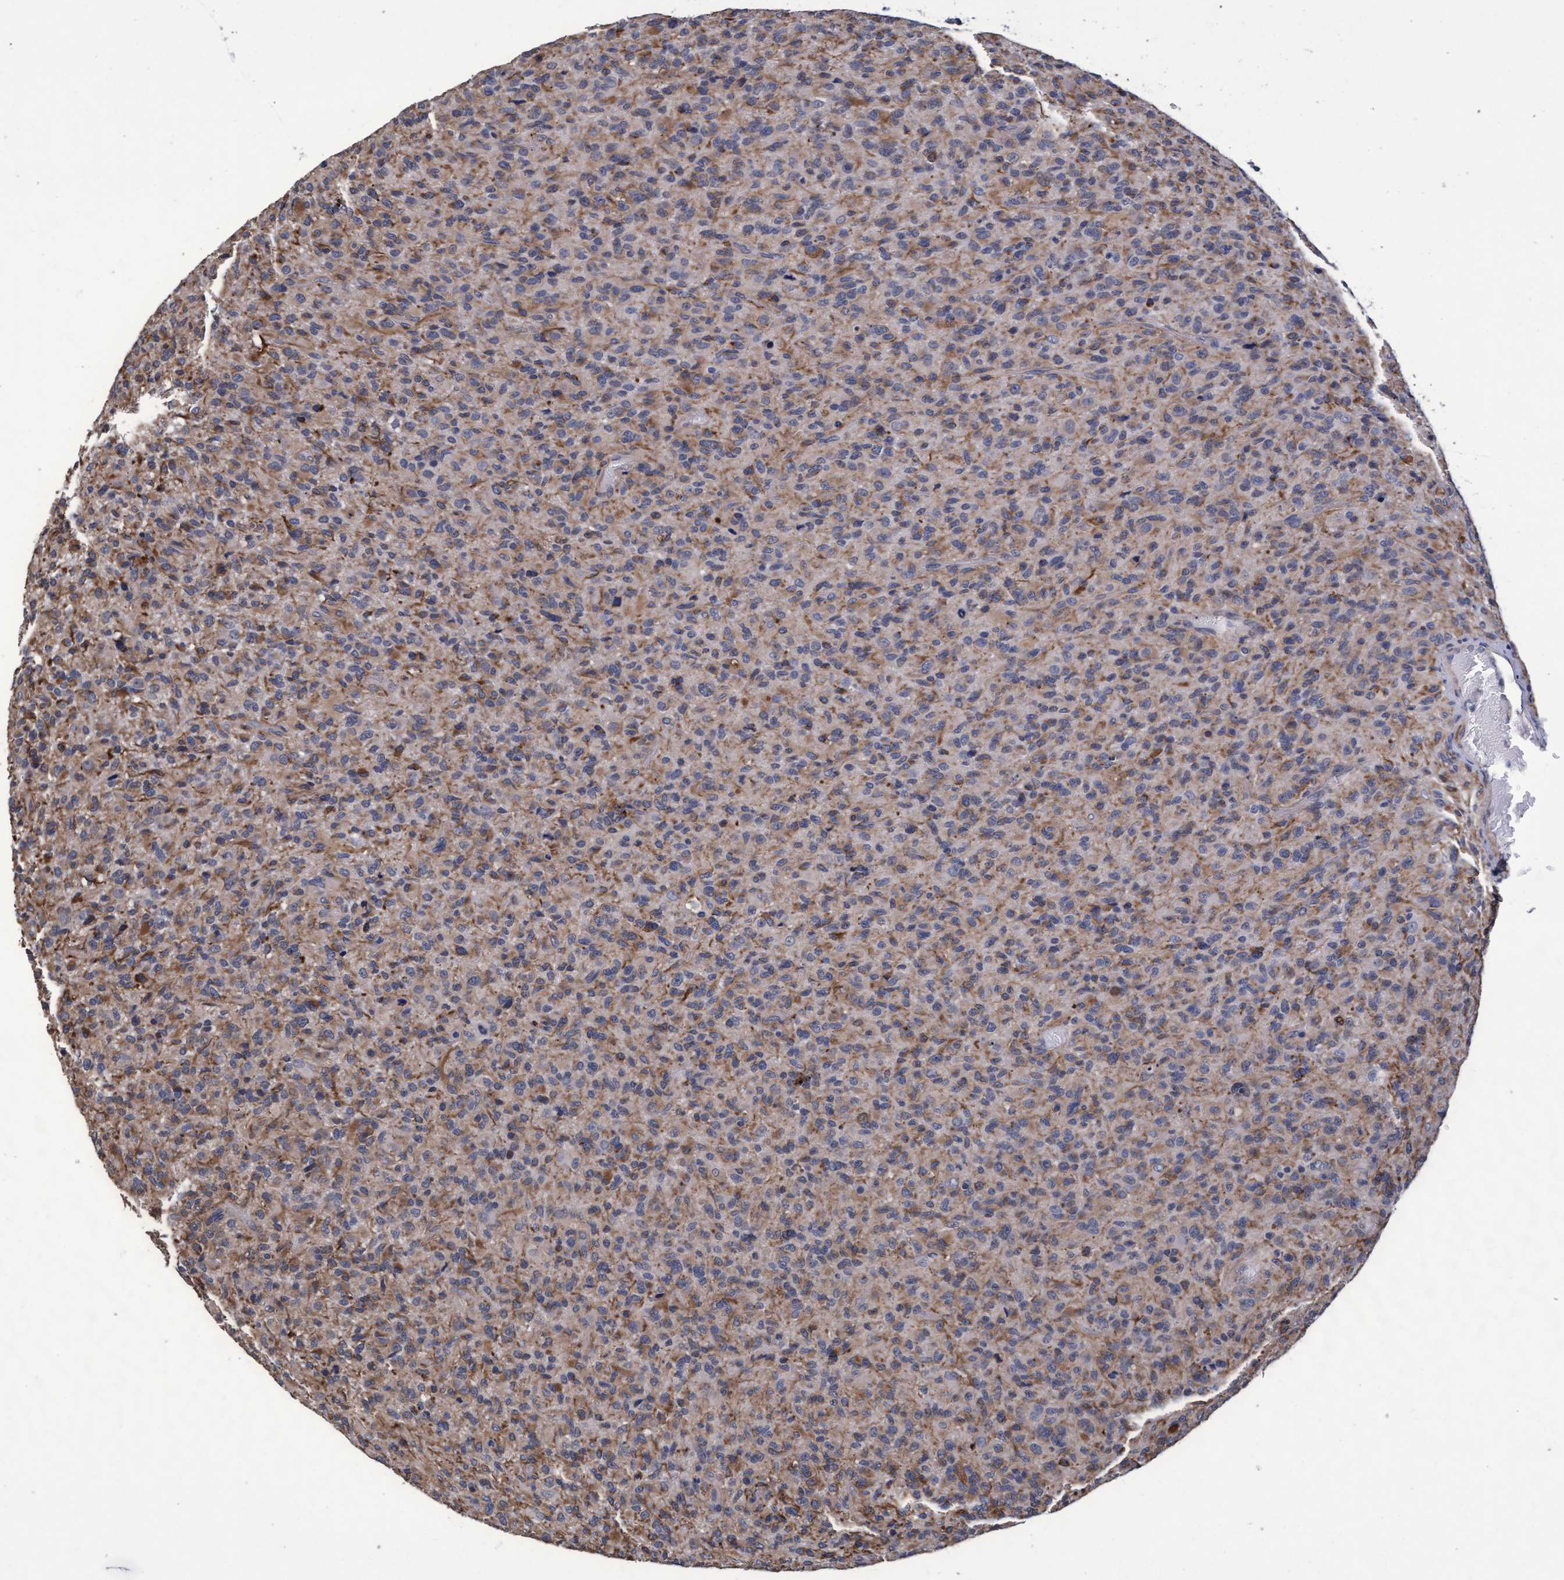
{"staining": {"intensity": "negative", "quantity": "none", "location": "none"}, "tissue": "glioma", "cell_type": "Tumor cells", "image_type": "cancer", "snomed": [{"axis": "morphology", "description": "Glioma, malignant, High grade"}, {"axis": "topography", "description": "Brain"}], "caption": "An image of human malignant high-grade glioma is negative for staining in tumor cells.", "gene": "CPQ", "patient": {"sex": "male", "age": 71}}